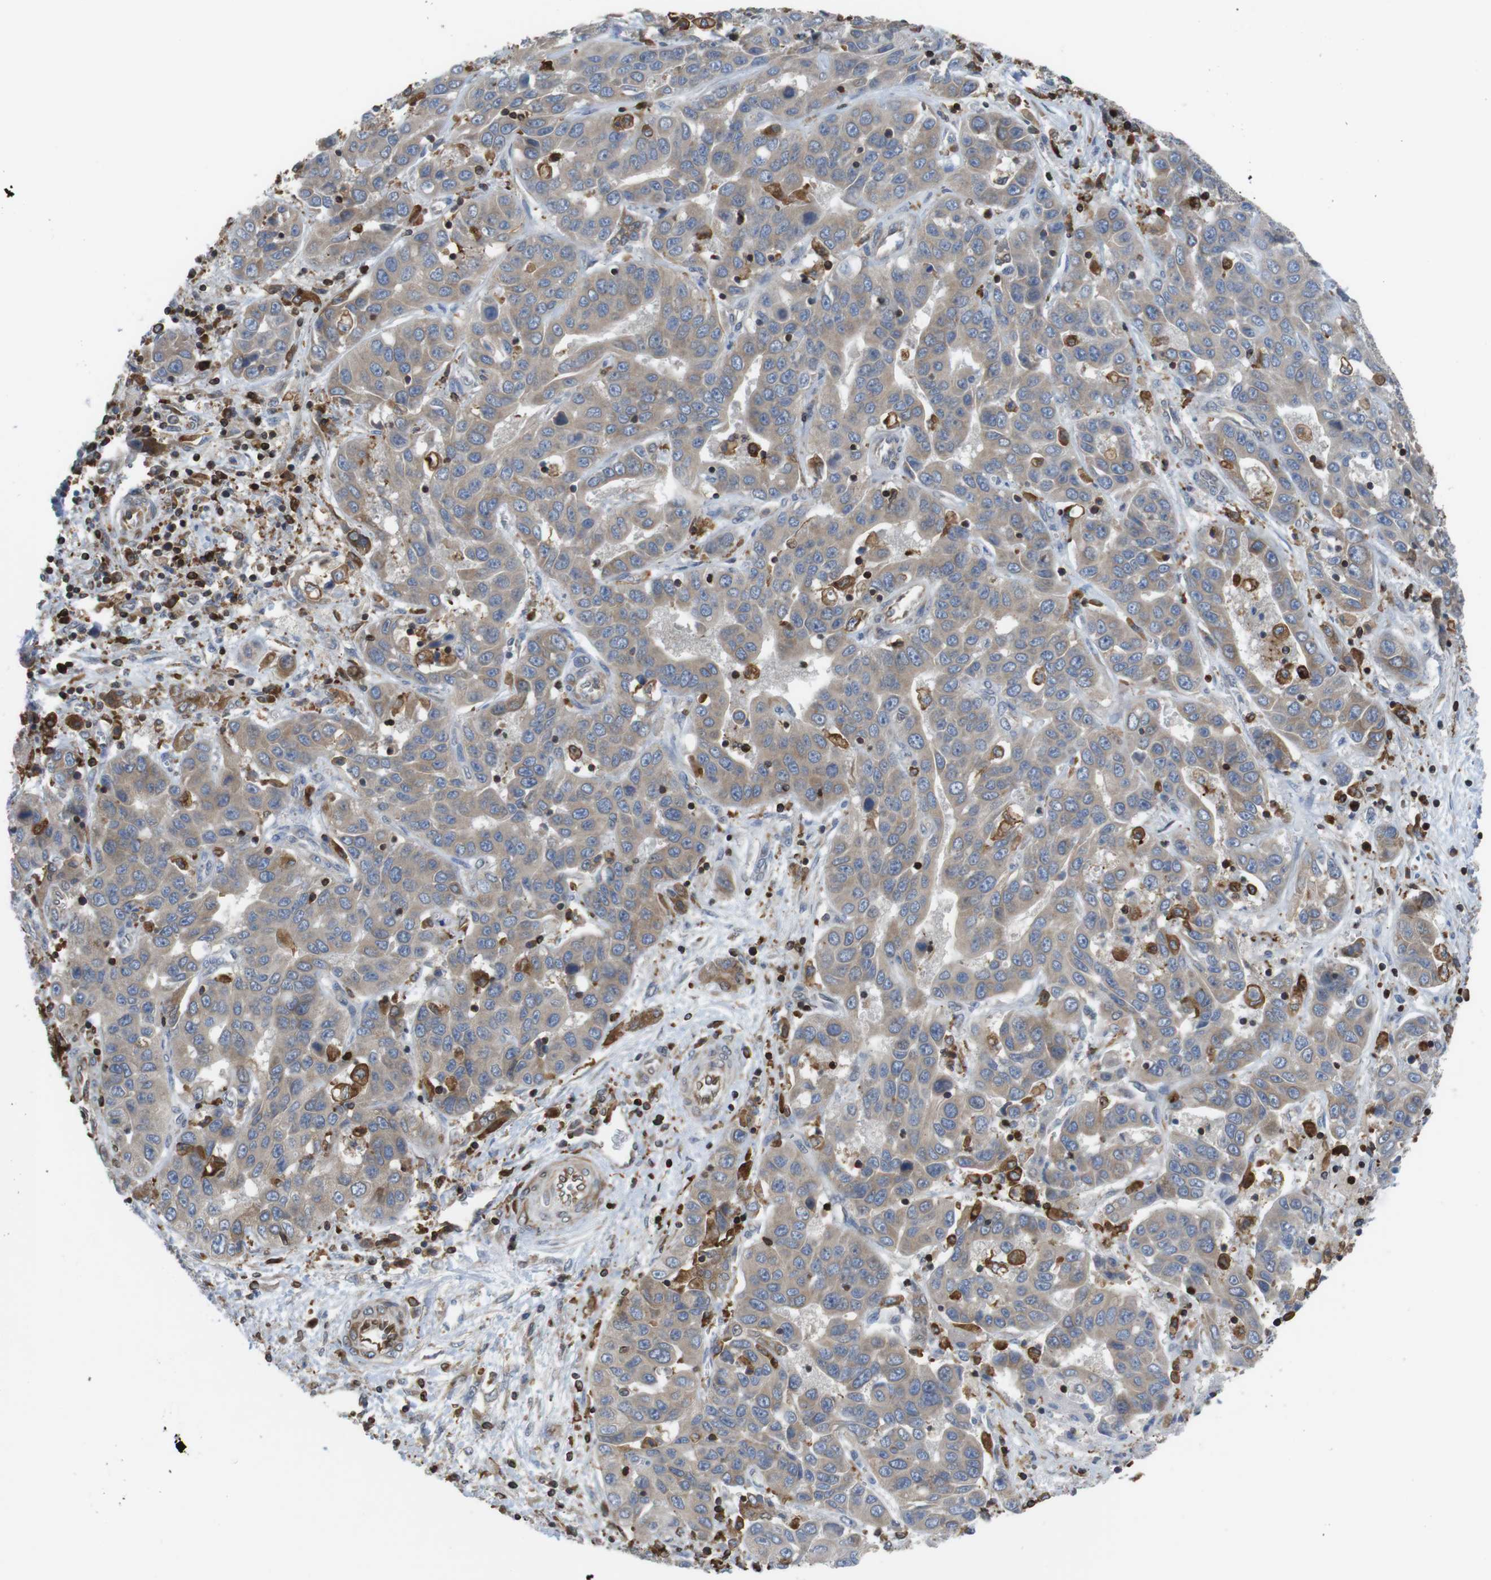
{"staining": {"intensity": "weak", "quantity": ">75%", "location": "cytoplasmic/membranous"}, "tissue": "liver cancer", "cell_type": "Tumor cells", "image_type": "cancer", "snomed": [{"axis": "morphology", "description": "Cholangiocarcinoma"}, {"axis": "topography", "description": "Liver"}], "caption": "Immunohistochemistry (IHC) of human cholangiocarcinoma (liver) displays low levels of weak cytoplasmic/membranous staining in about >75% of tumor cells.", "gene": "ARL6IP5", "patient": {"sex": "female", "age": 52}}